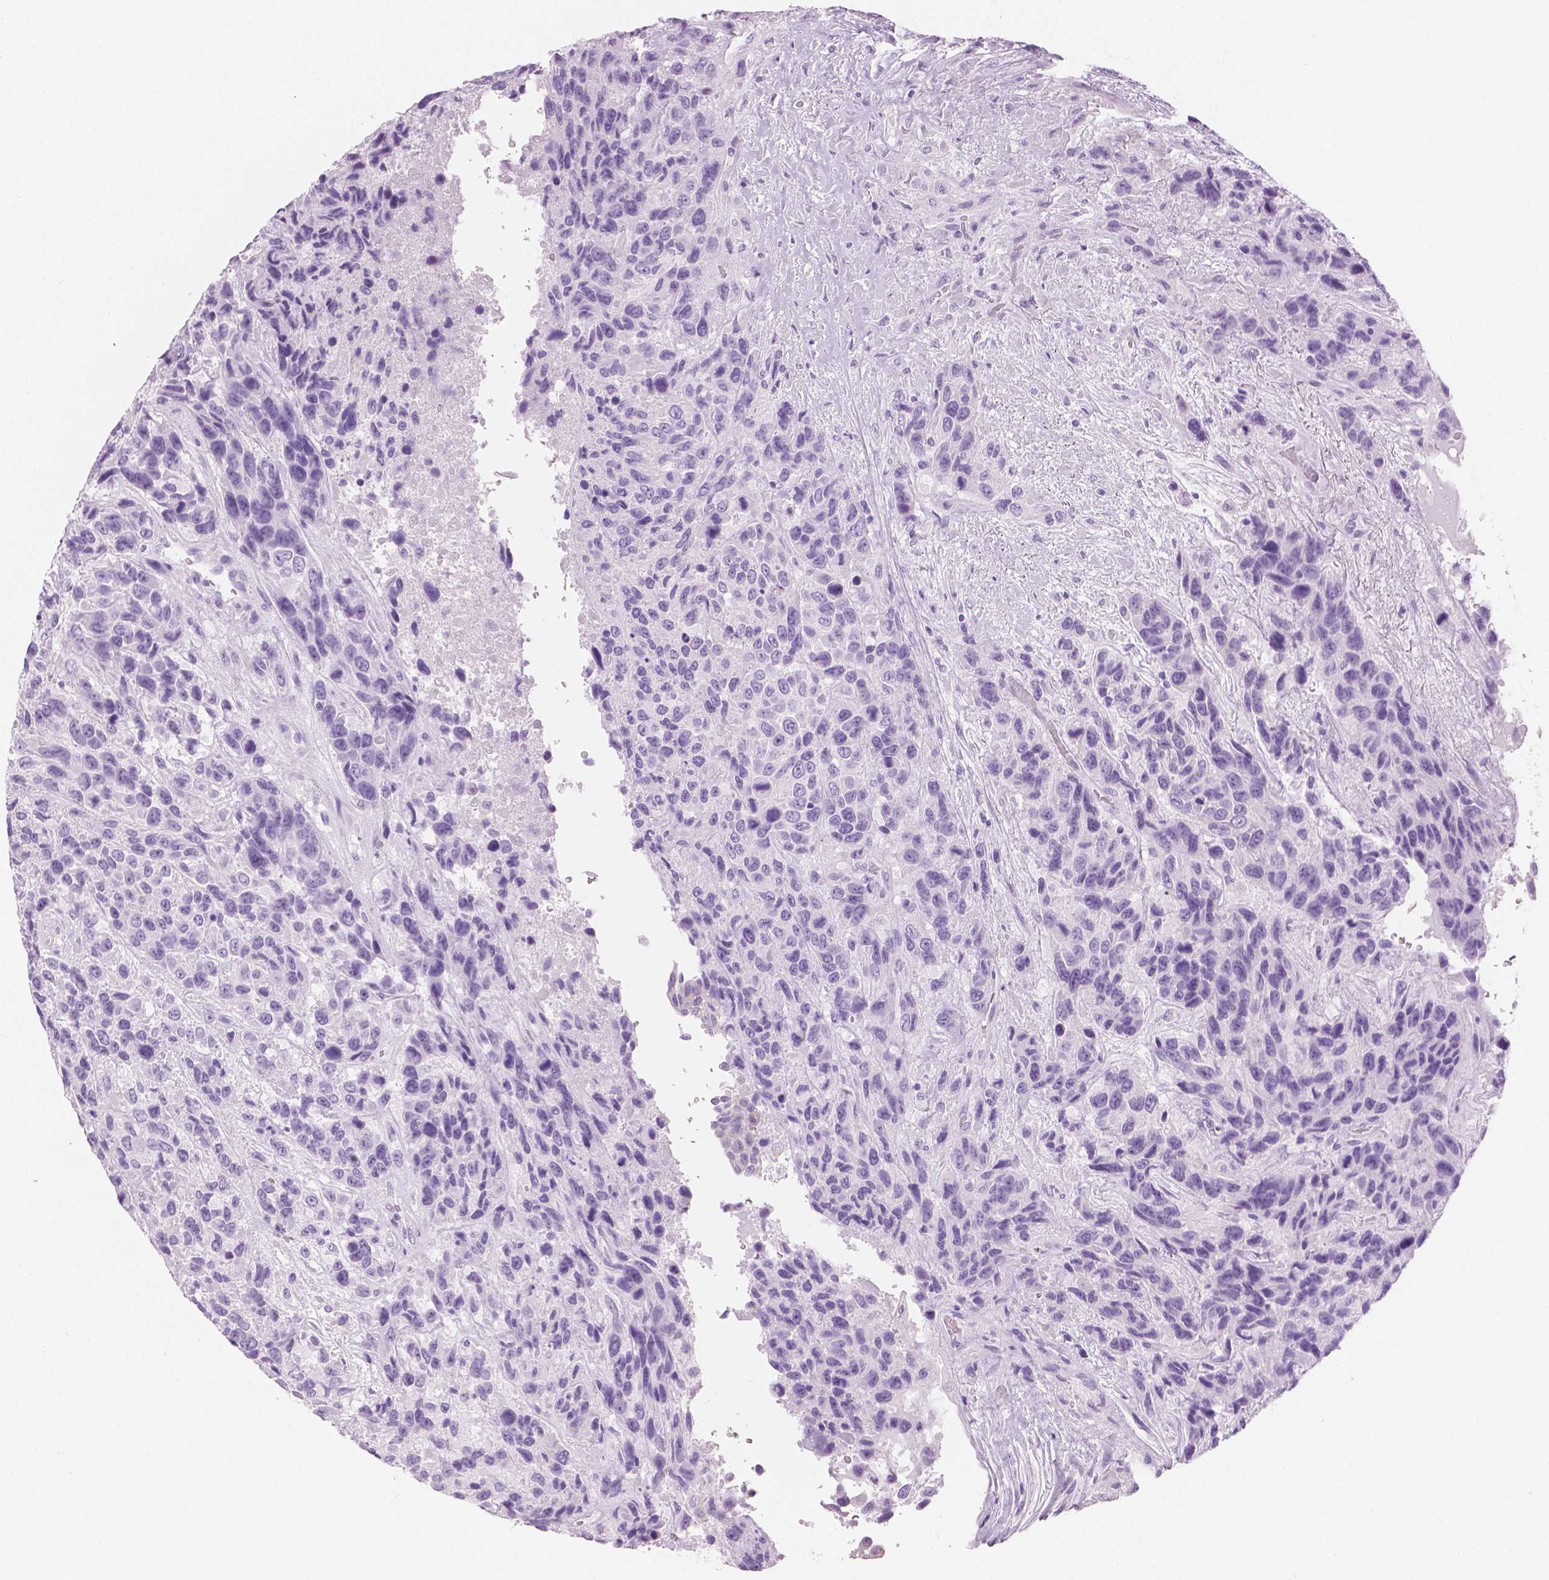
{"staining": {"intensity": "negative", "quantity": "none", "location": "none"}, "tissue": "urothelial cancer", "cell_type": "Tumor cells", "image_type": "cancer", "snomed": [{"axis": "morphology", "description": "Urothelial carcinoma, High grade"}, {"axis": "topography", "description": "Urinary bladder"}], "caption": "Image shows no protein staining in tumor cells of urothelial cancer tissue.", "gene": "PLIN4", "patient": {"sex": "female", "age": 70}}